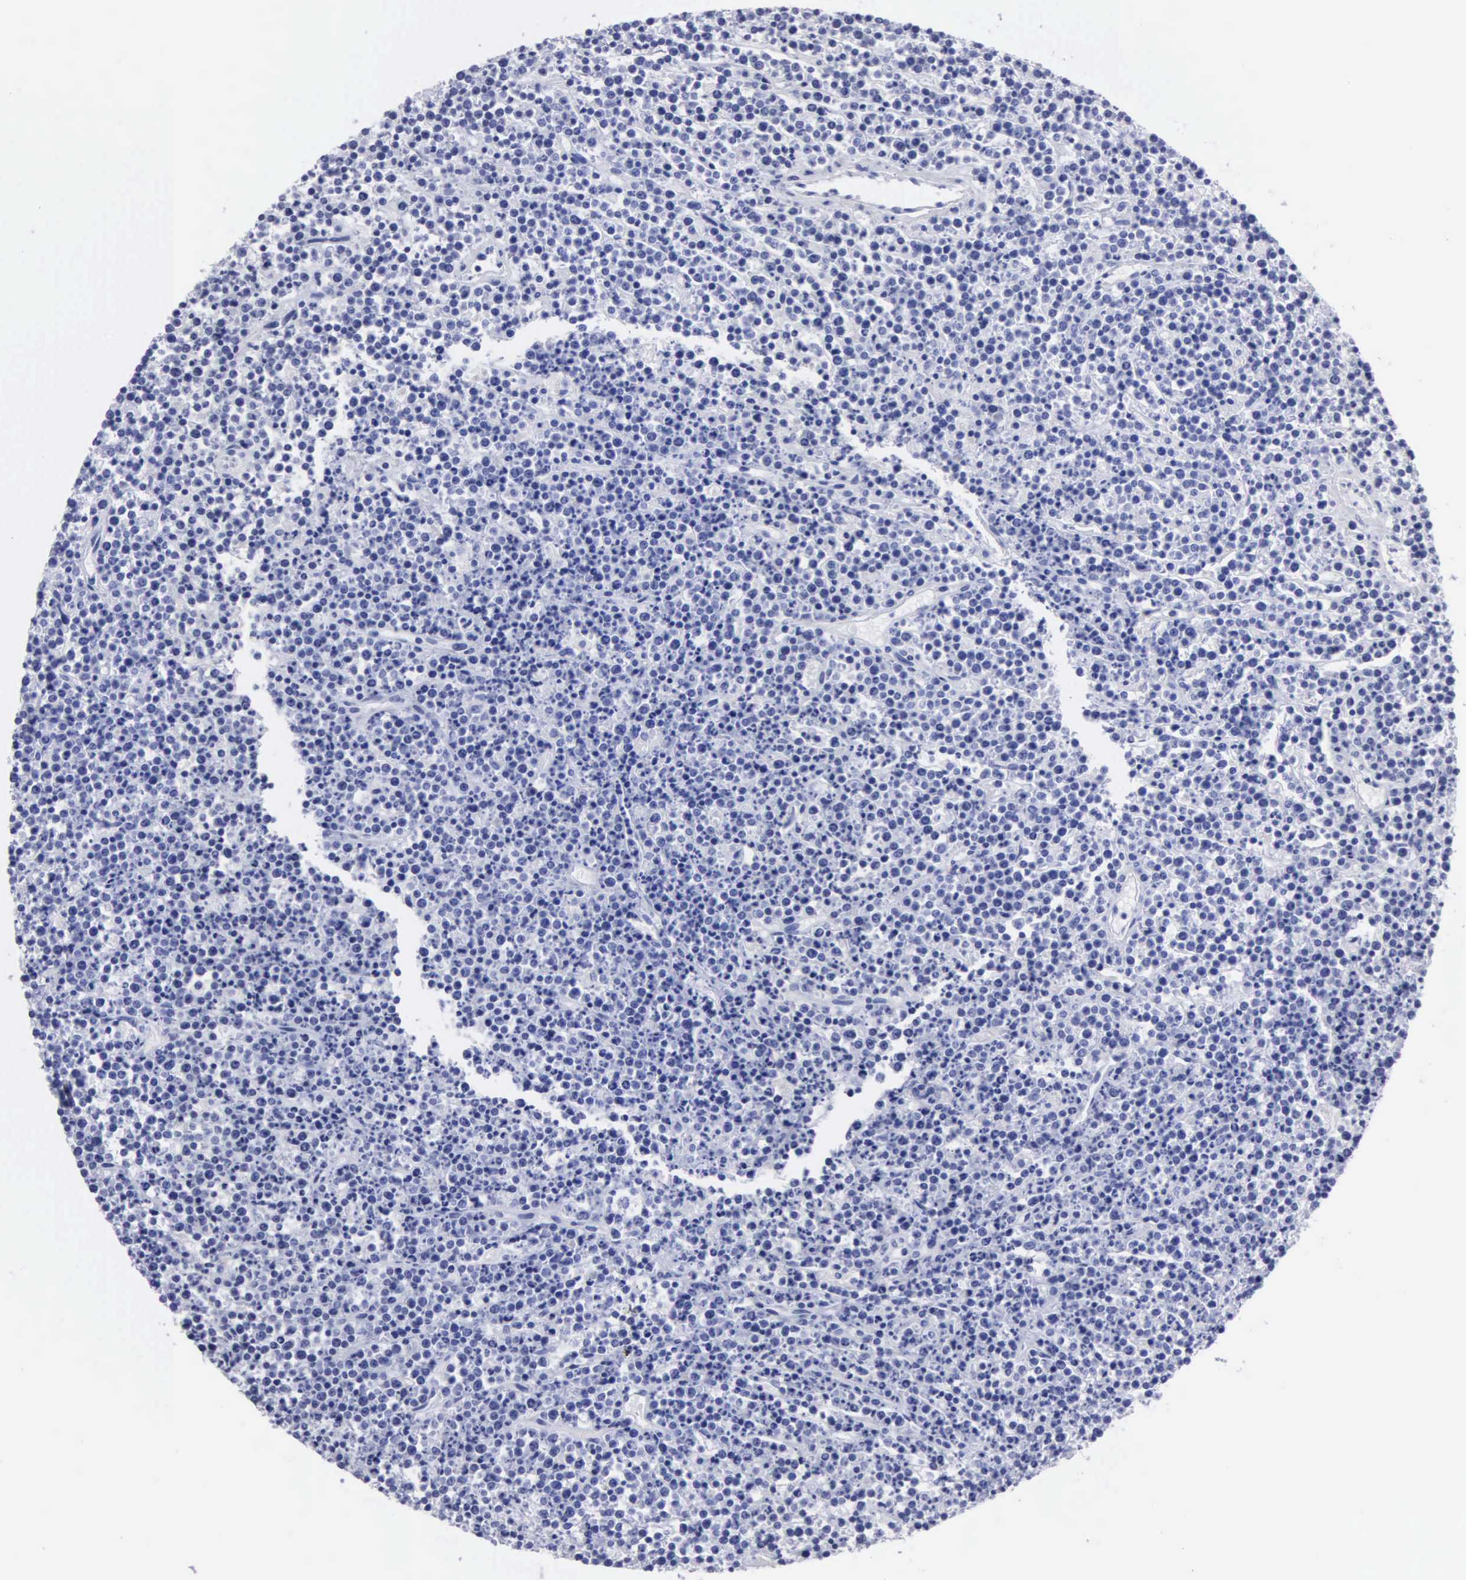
{"staining": {"intensity": "negative", "quantity": "none", "location": "none"}, "tissue": "lymphoma", "cell_type": "Tumor cells", "image_type": "cancer", "snomed": [{"axis": "morphology", "description": "Malignant lymphoma, non-Hodgkin's type, High grade"}, {"axis": "topography", "description": "Ovary"}], "caption": "IHC of human malignant lymphoma, non-Hodgkin's type (high-grade) reveals no positivity in tumor cells.", "gene": "CYP19A1", "patient": {"sex": "female", "age": 56}}